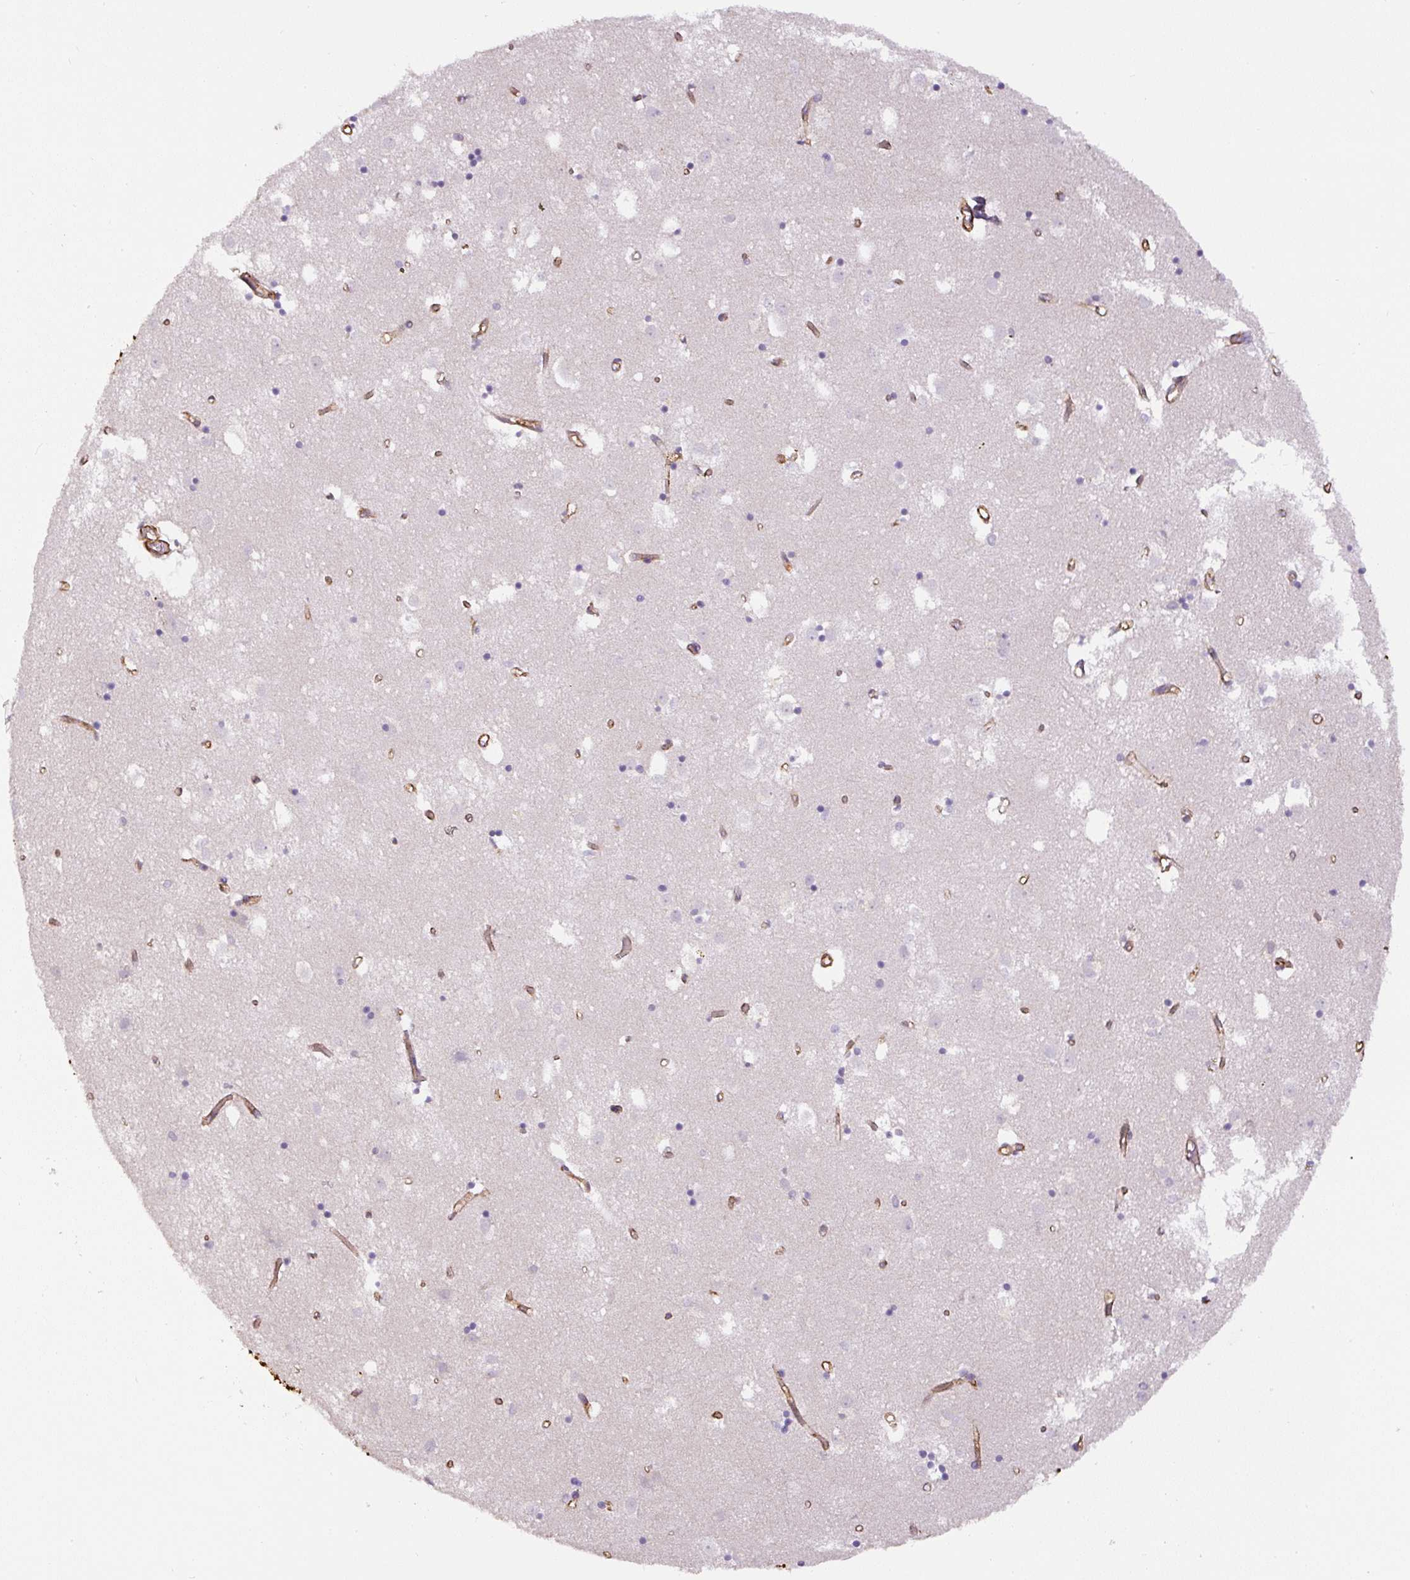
{"staining": {"intensity": "negative", "quantity": "none", "location": "none"}, "tissue": "caudate", "cell_type": "Glial cells", "image_type": "normal", "snomed": [{"axis": "morphology", "description": "Normal tissue, NOS"}, {"axis": "topography", "description": "Lateral ventricle wall"}], "caption": "This is an immunohistochemistry (IHC) photomicrograph of unremarkable caudate. There is no staining in glial cells.", "gene": "MYL12A", "patient": {"sex": "male", "age": 70}}